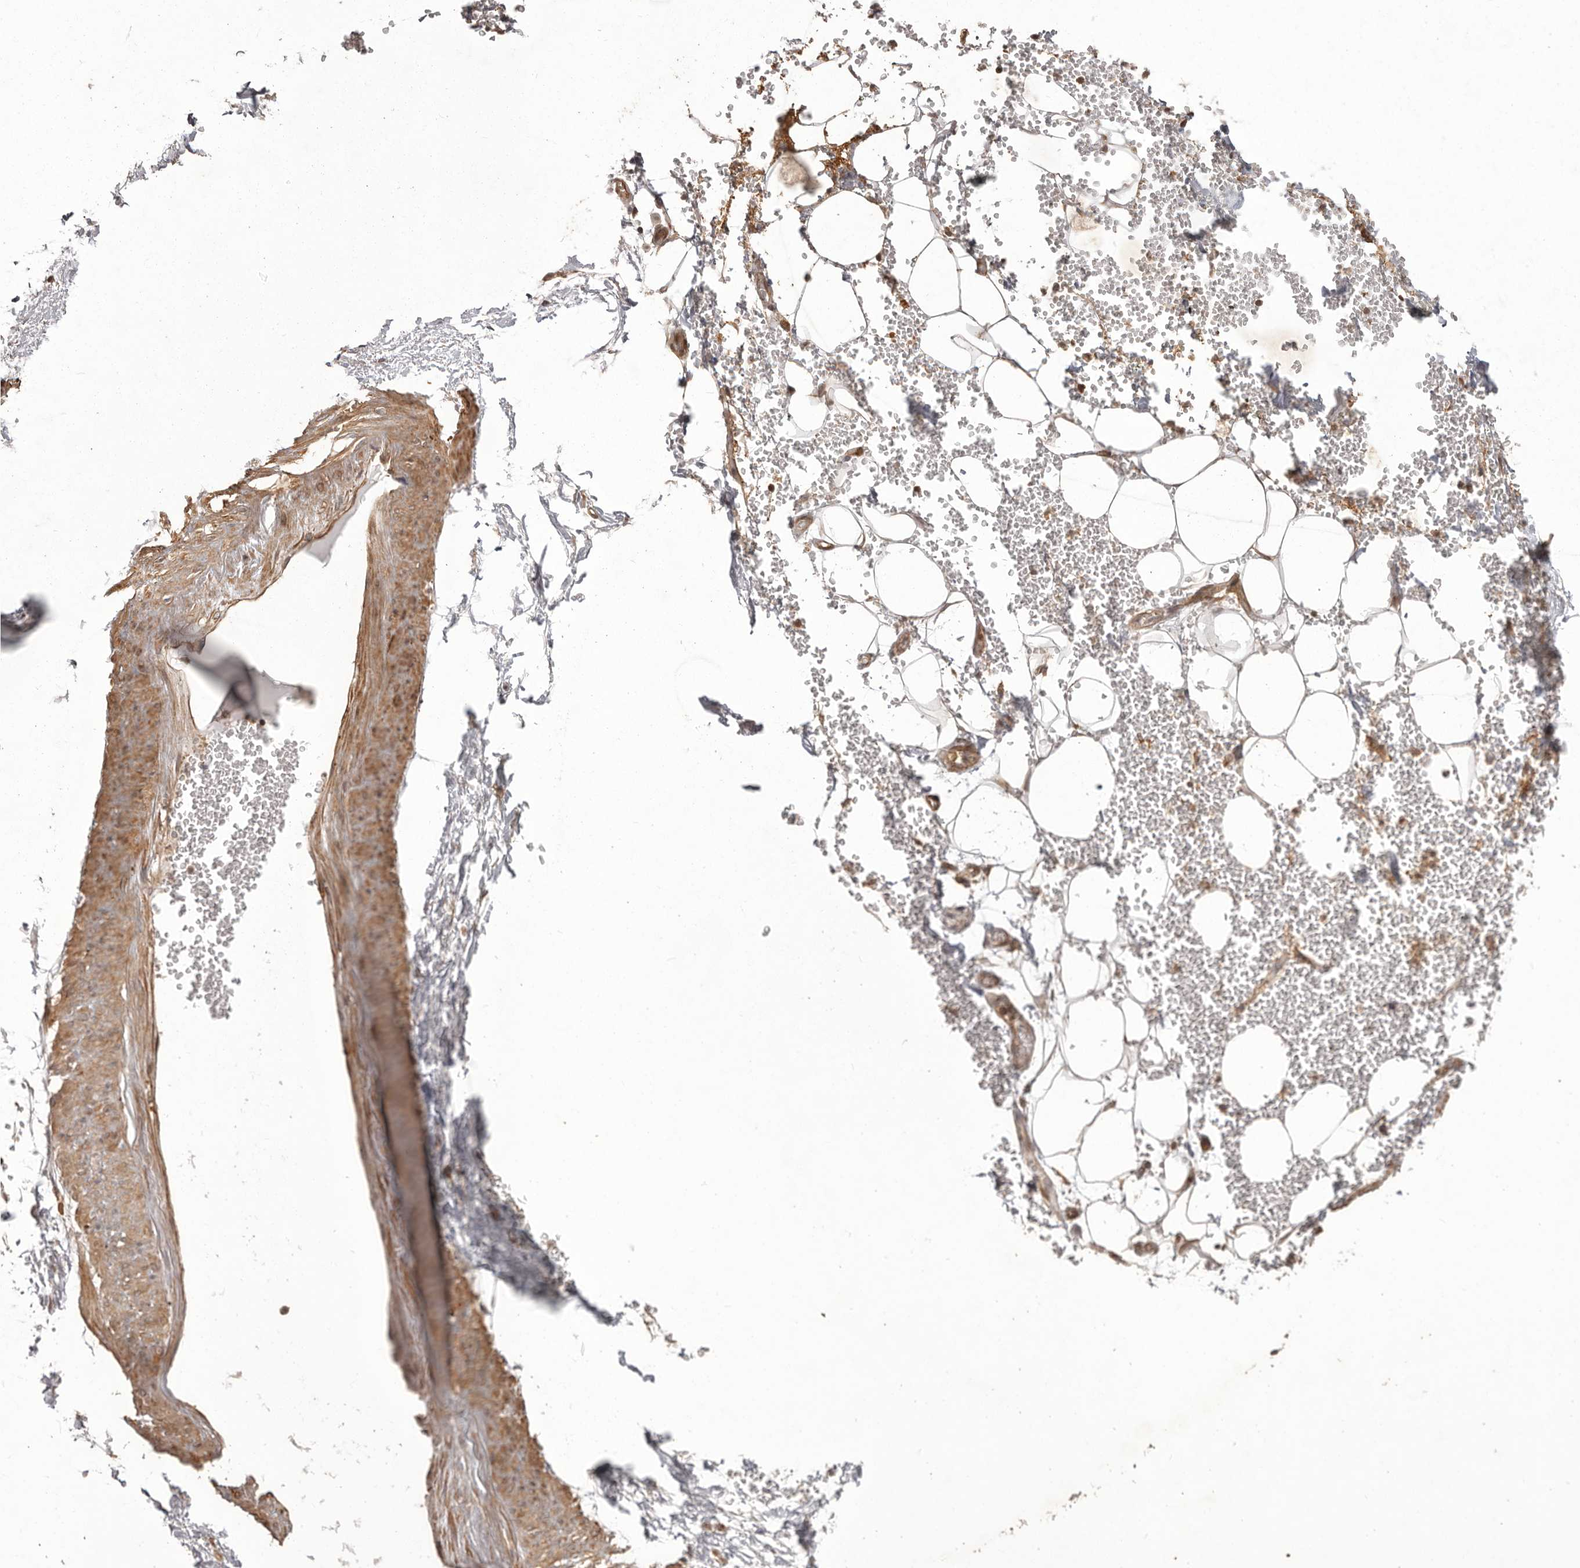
{"staining": {"intensity": "moderate", "quantity": ">75%", "location": "cytoplasmic/membranous,nuclear"}, "tissue": "adipose tissue", "cell_type": "Adipocytes", "image_type": "normal", "snomed": [{"axis": "morphology", "description": "Normal tissue, NOS"}, {"axis": "morphology", "description": "Adenocarcinoma, NOS"}, {"axis": "topography", "description": "Pancreas"}, {"axis": "topography", "description": "Peripheral nerve tissue"}], "caption": "A brown stain labels moderate cytoplasmic/membranous,nuclear positivity of a protein in adipocytes of normal human adipose tissue. (IHC, brightfield microscopy, high magnification).", "gene": "NFKBIA", "patient": {"sex": "male", "age": 59}}